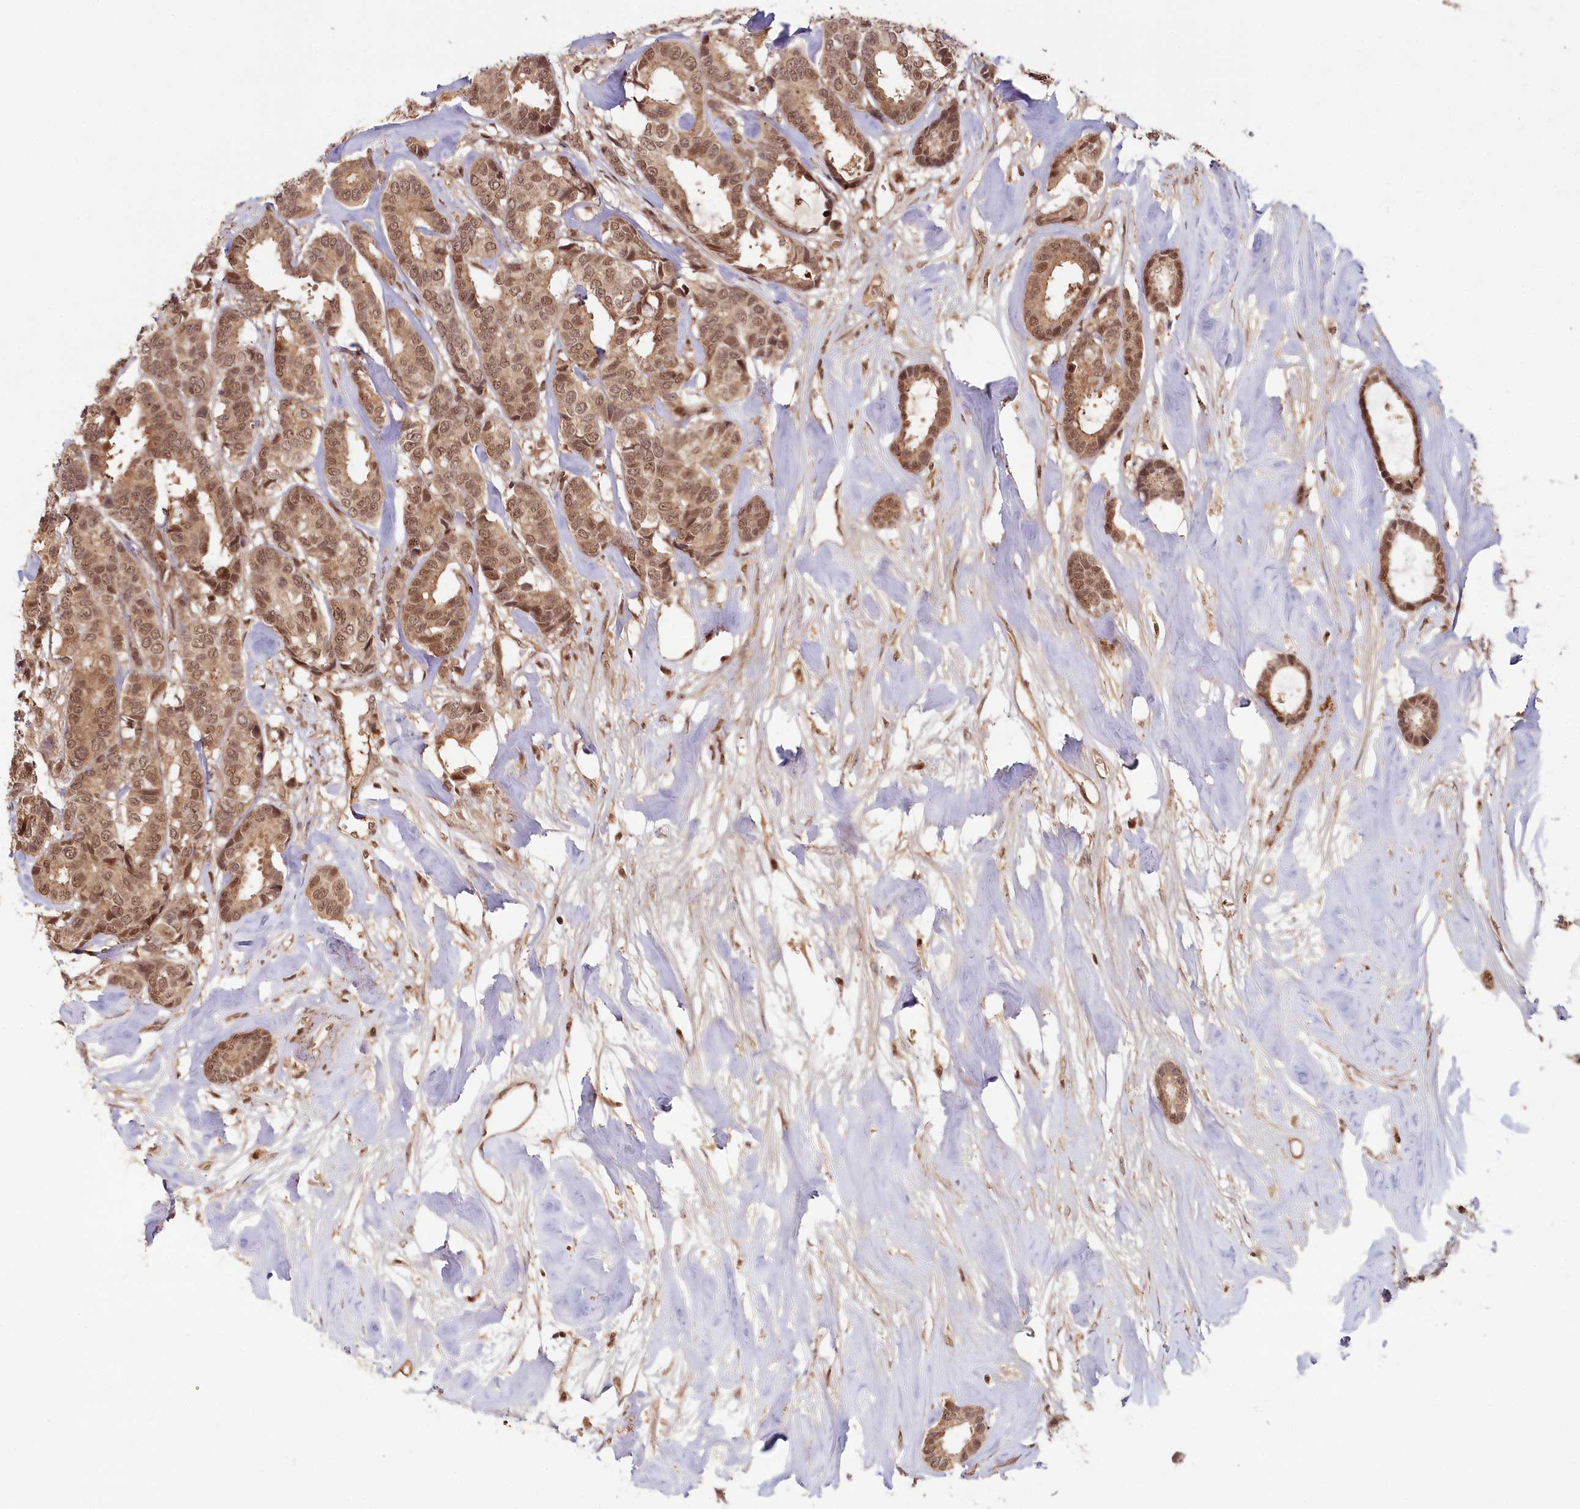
{"staining": {"intensity": "moderate", "quantity": ">75%", "location": "cytoplasmic/membranous,nuclear"}, "tissue": "breast cancer", "cell_type": "Tumor cells", "image_type": "cancer", "snomed": [{"axis": "morphology", "description": "Duct carcinoma"}, {"axis": "topography", "description": "Breast"}], "caption": "Immunohistochemical staining of human breast intraductal carcinoma demonstrates medium levels of moderate cytoplasmic/membranous and nuclear protein positivity in approximately >75% of tumor cells.", "gene": "WAPL", "patient": {"sex": "female", "age": 87}}